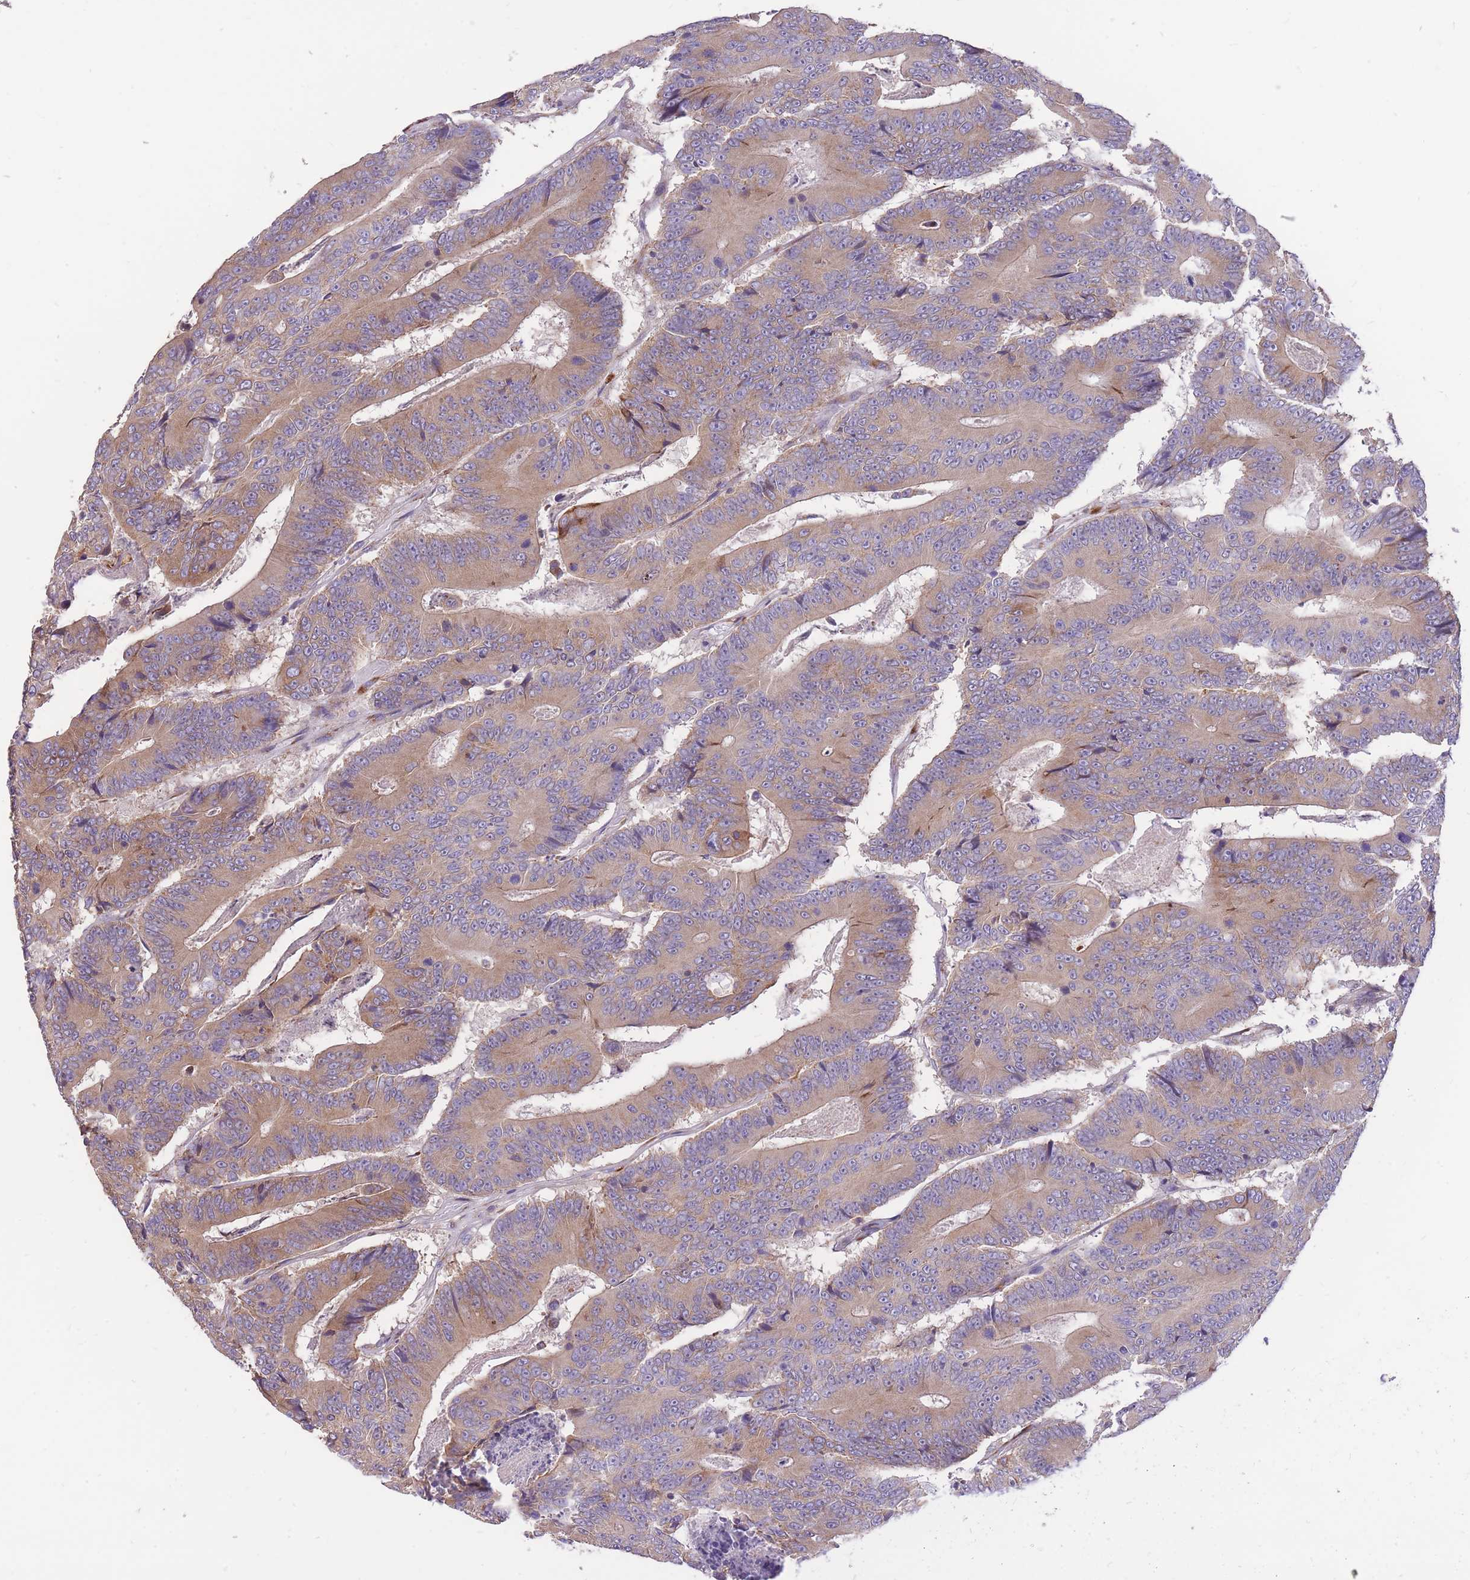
{"staining": {"intensity": "weak", "quantity": ">75%", "location": "cytoplasmic/membranous"}, "tissue": "colorectal cancer", "cell_type": "Tumor cells", "image_type": "cancer", "snomed": [{"axis": "morphology", "description": "Adenocarcinoma, NOS"}, {"axis": "topography", "description": "Colon"}], "caption": "Brown immunohistochemical staining in human colorectal cancer (adenocarcinoma) displays weak cytoplasmic/membranous expression in about >75% of tumor cells.", "gene": "GBP7", "patient": {"sex": "male", "age": 83}}